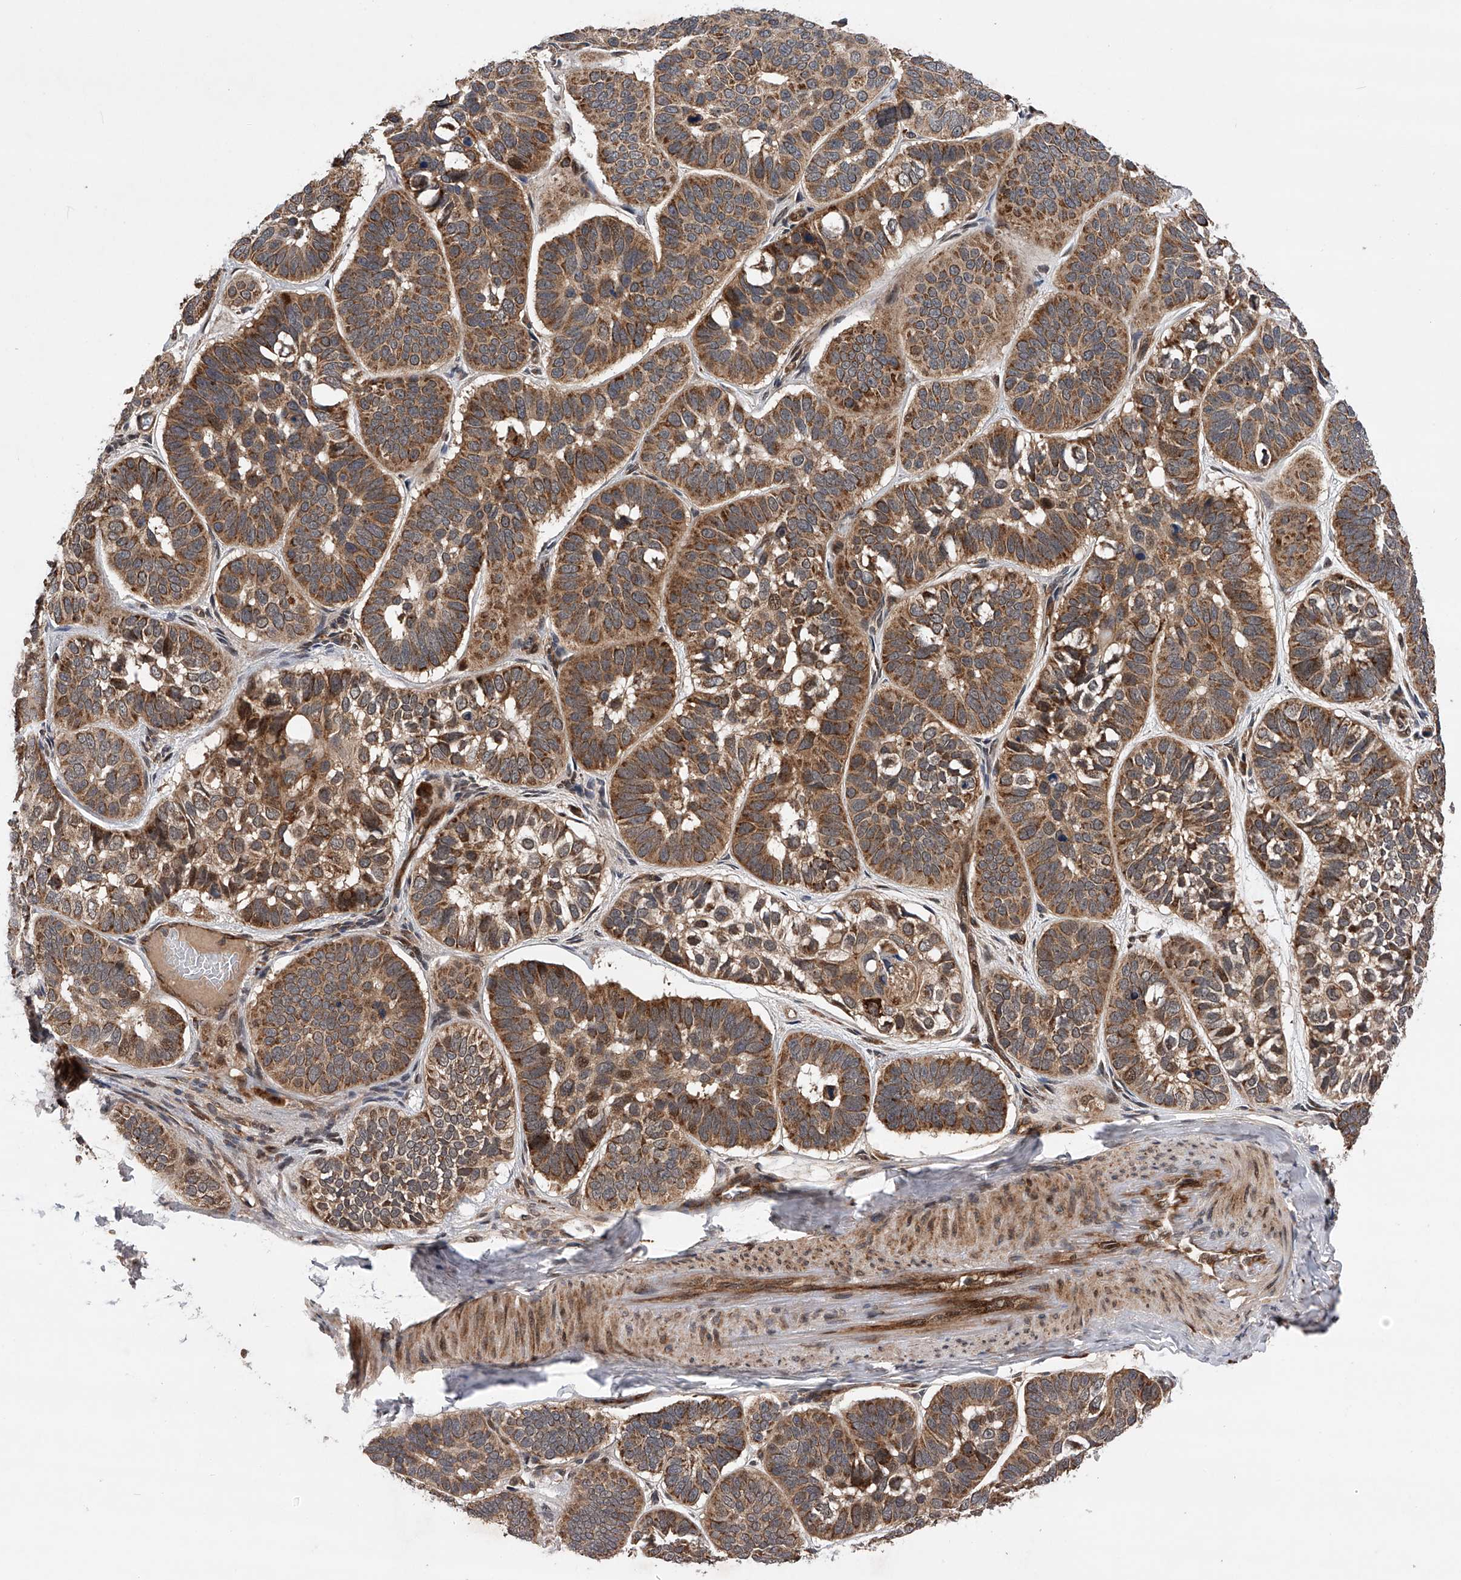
{"staining": {"intensity": "moderate", "quantity": ">75%", "location": "cytoplasmic/membranous"}, "tissue": "skin cancer", "cell_type": "Tumor cells", "image_type": "cancer", "snomed": [{"axis": "morphology", "description": "Basal cell carcinoma"}, {"axis": "topography", "description": "Skin"}], "caption": "Skin cancer (basal cell carcinoma) stained with a brown dye demonstrates moderate cytoplasmic/membranous positive expression in approximately >75% of tumor cells.", "gene": "MAP3K11", "patient": {"sex": "male", "age": 62}}